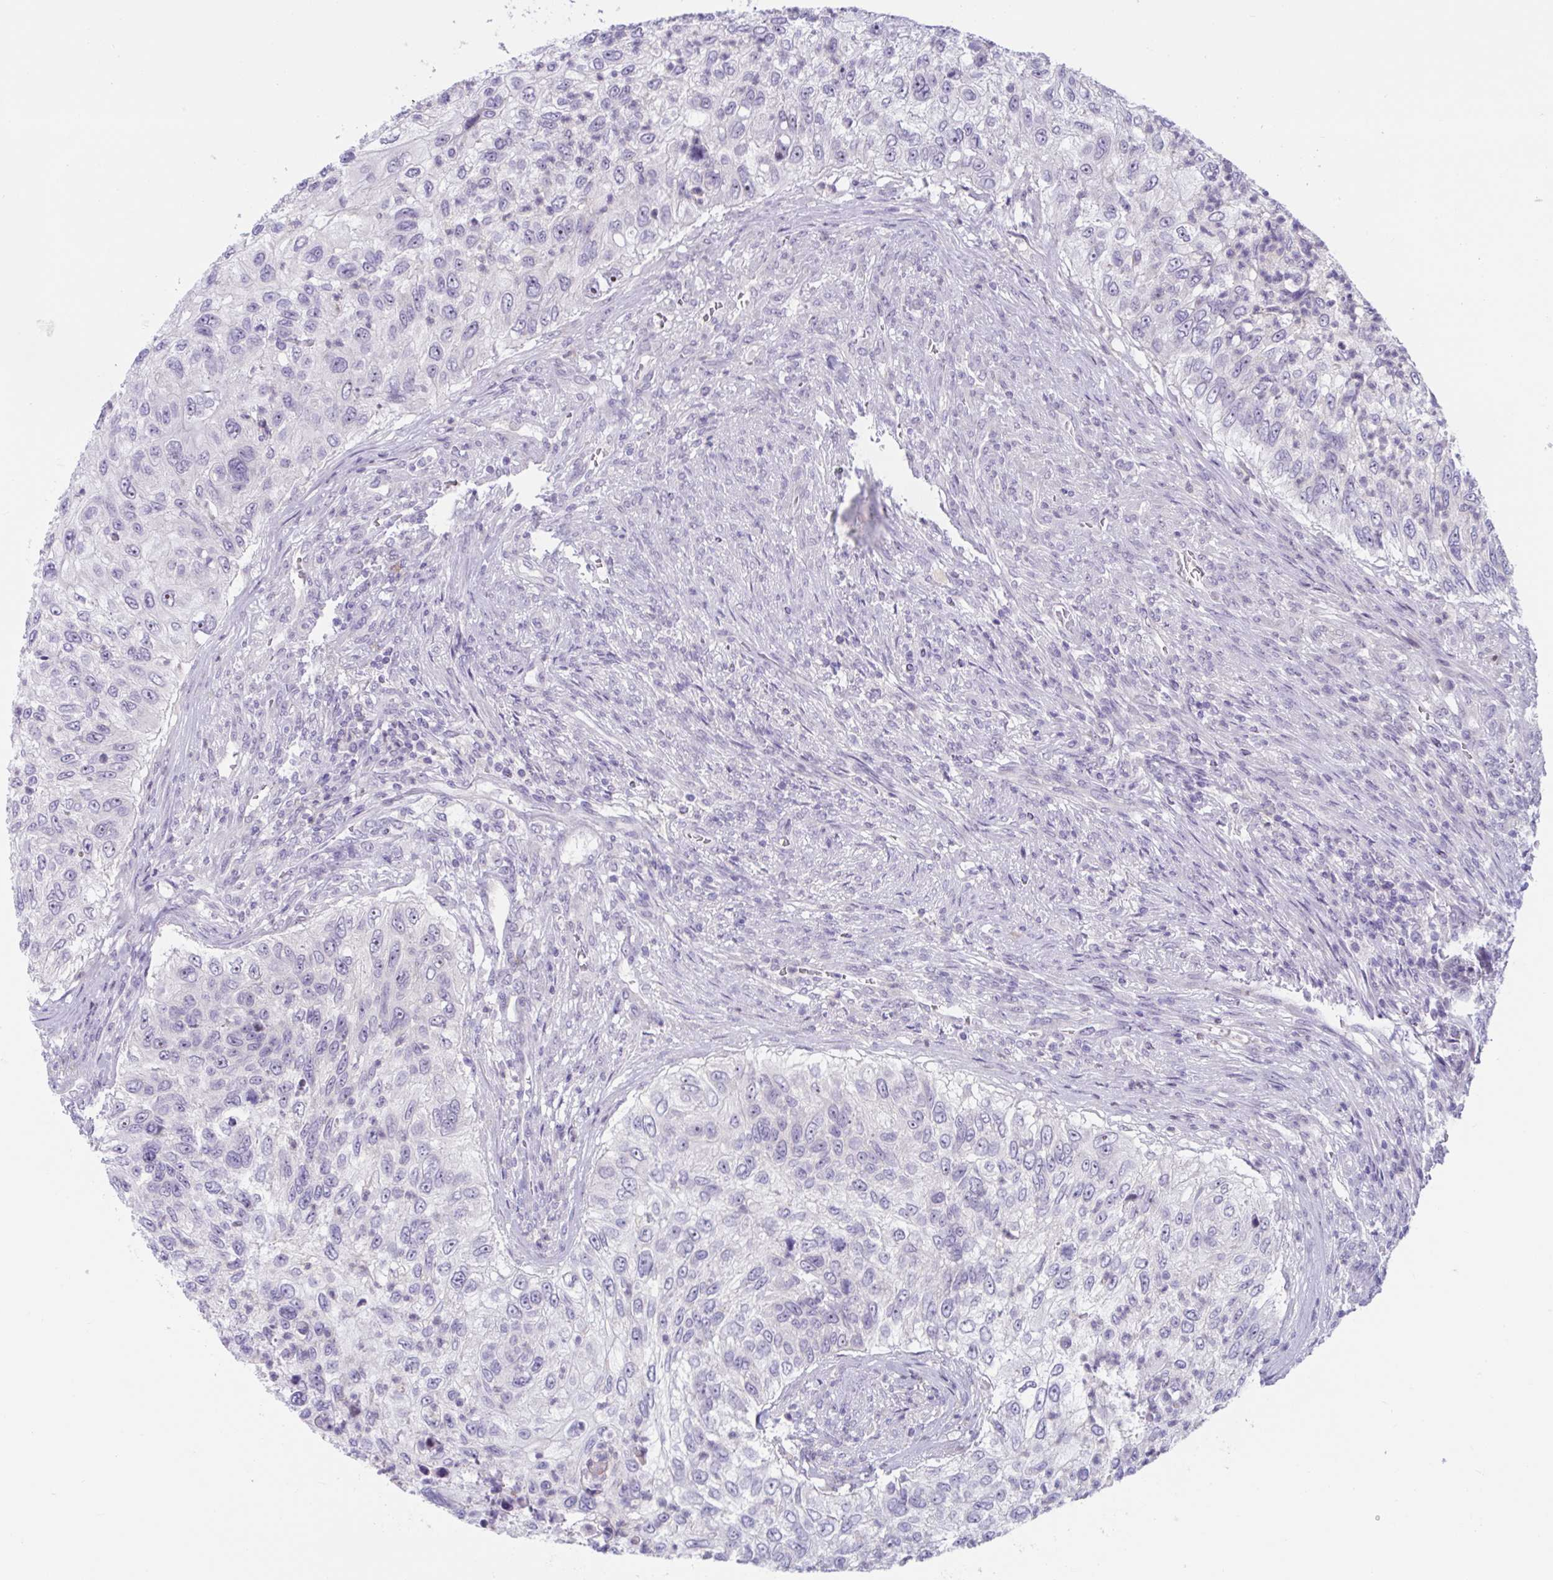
{"staining": {"intensity": "negative", "quantity": "none", "location": "none"}, "tissue": "urothelial cancer", "cell_type": "Tumor cells", "image_type": "cancer", "snomed": [{"axis": "morphology", "description": "Urothelial carcinoma, High grade"}, {"axis": "topography", "description": "Urinary bladder"}], "caption": "This micrograph is of urothelial cancer stained with IHC to label a protein in brown with the nuclei are counter-stained blue. There is no staining in tumor cells.", "gene": "WNT9B", "patient": {"sex": "female", "age": 60}}